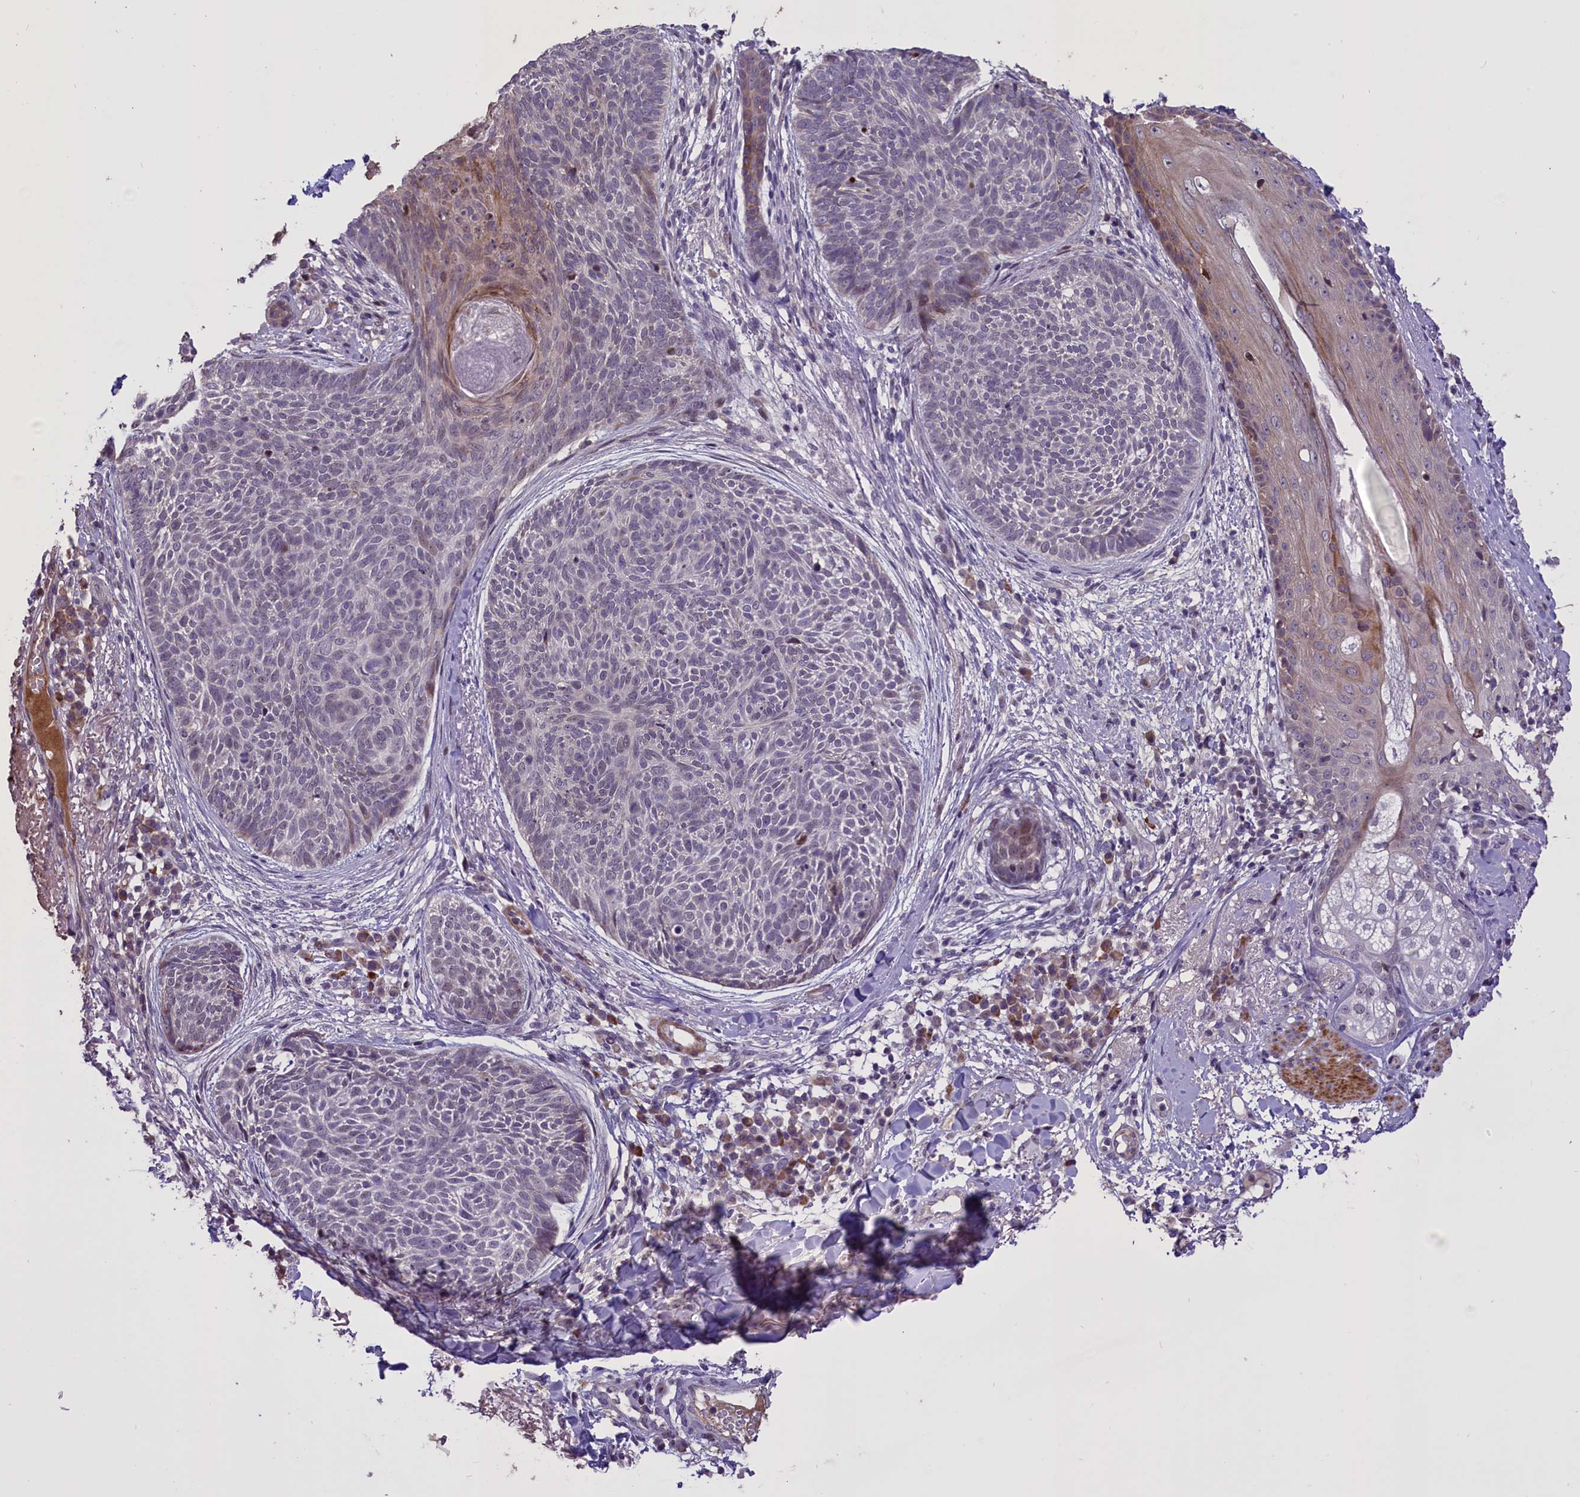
{"staining": {"intensity": "weak", "quantity": "<25%", "location": "cytoplasmic/membranous"}, "tissue": "skin cancer", "cell_type": "Tumor cells", "image_type": "cancer", "snomed": [{"axis": "morphology", "description": "Basal cell carcinoma"}, {"axis": "topography", "description": "Skin"}], "caption": "Micrograph shows no significant protein staining in tumor cells of skin basal cell carcinoma. (DAB (3,3'-diaminobenzidine) immunohistochemistry with hematoxylin counter stain).", "gene": "ENHO", "patient": {"sex": "male", "age": 85}}